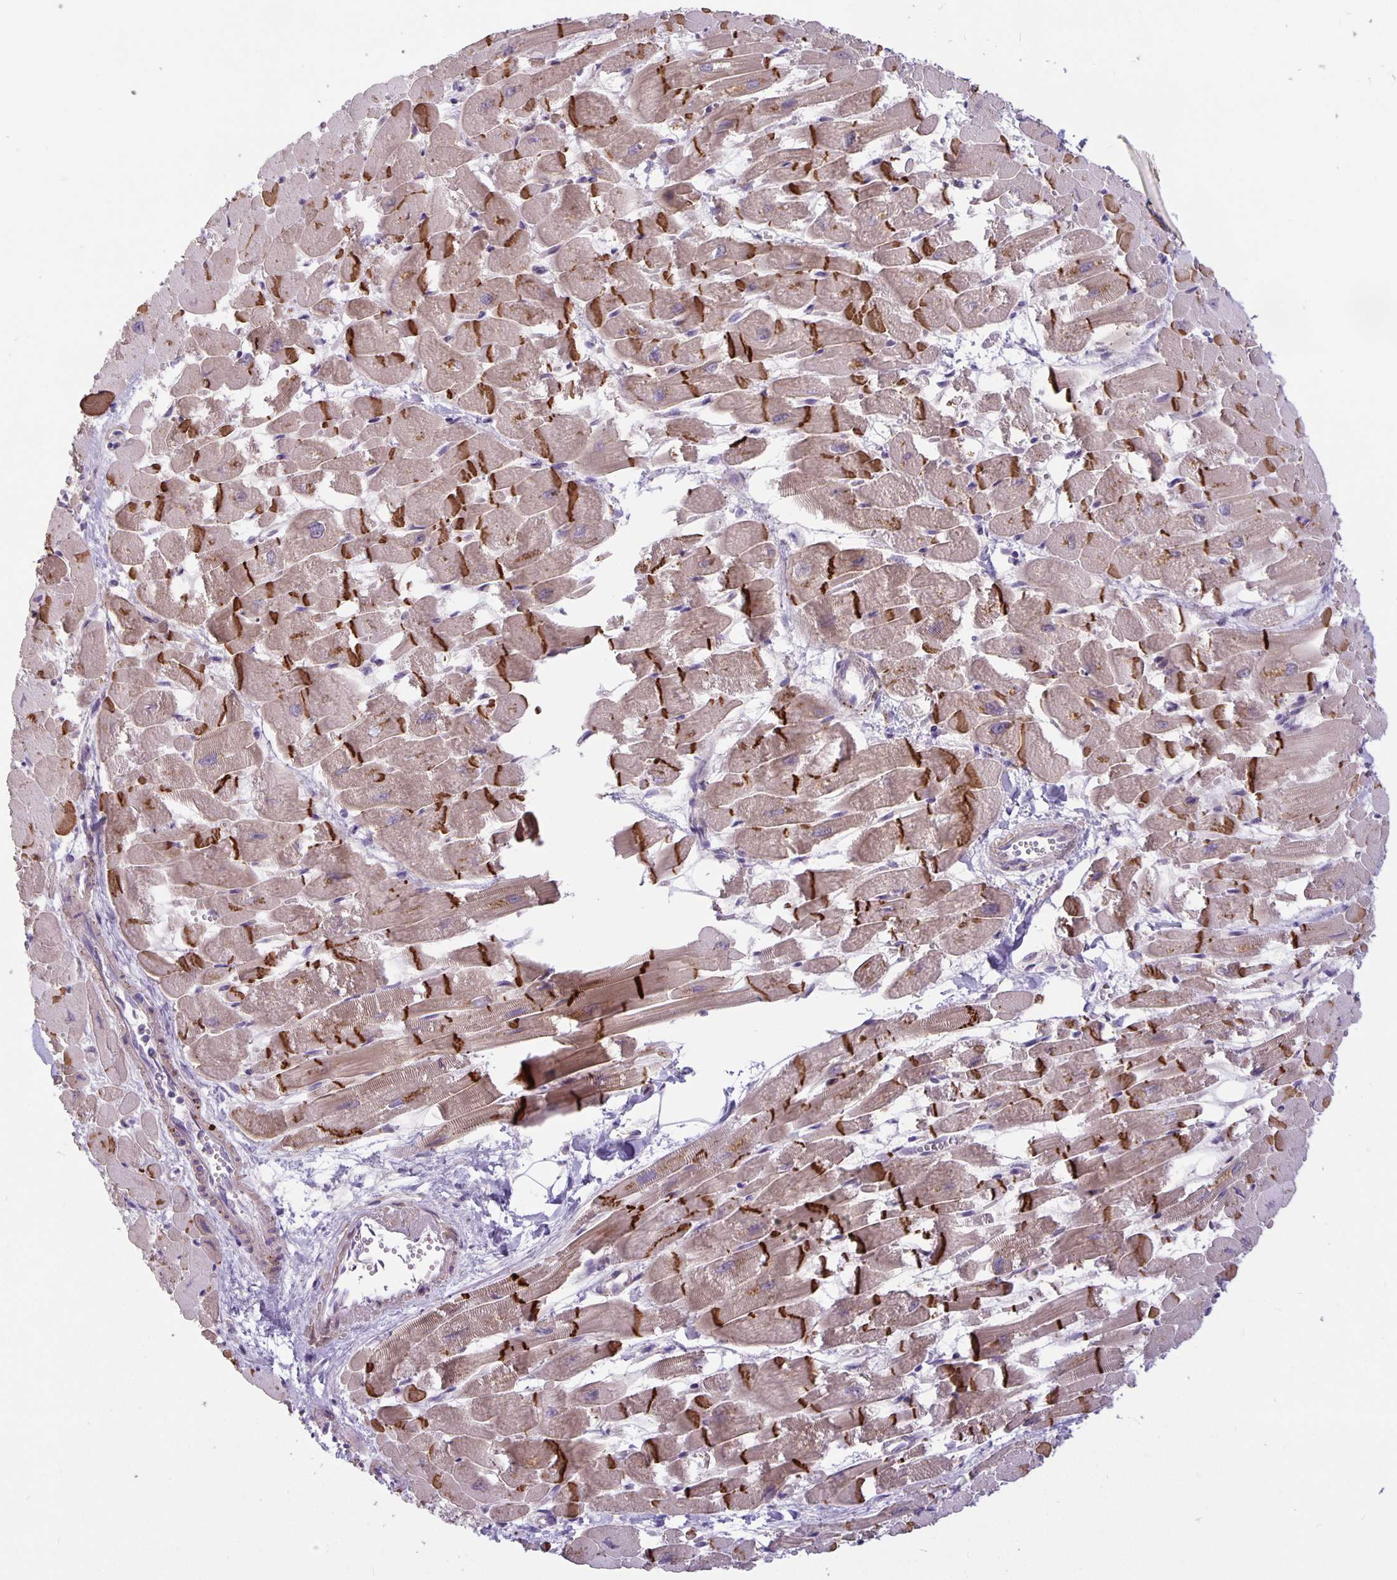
{"staining": {"intensity": "strong", "quantity": "25%-75%", "location": "cytoplasmic/membranous"}, "tissue": "heart muscle", "cell_type": "Cardiomyocytes", "image_type": "normal", "snomed": [{"axis": "morphology", "description": "Normal tissue, NOS"}, {"axis": "topography", "description": "Heart"}], "caption": "Heart muscle stained for a protein reveals strong cytoplasmic/membranous positivity in cardiomyocytes.", "gene": "ARVCF", "patient": {"sex": "female", "age": 52}}